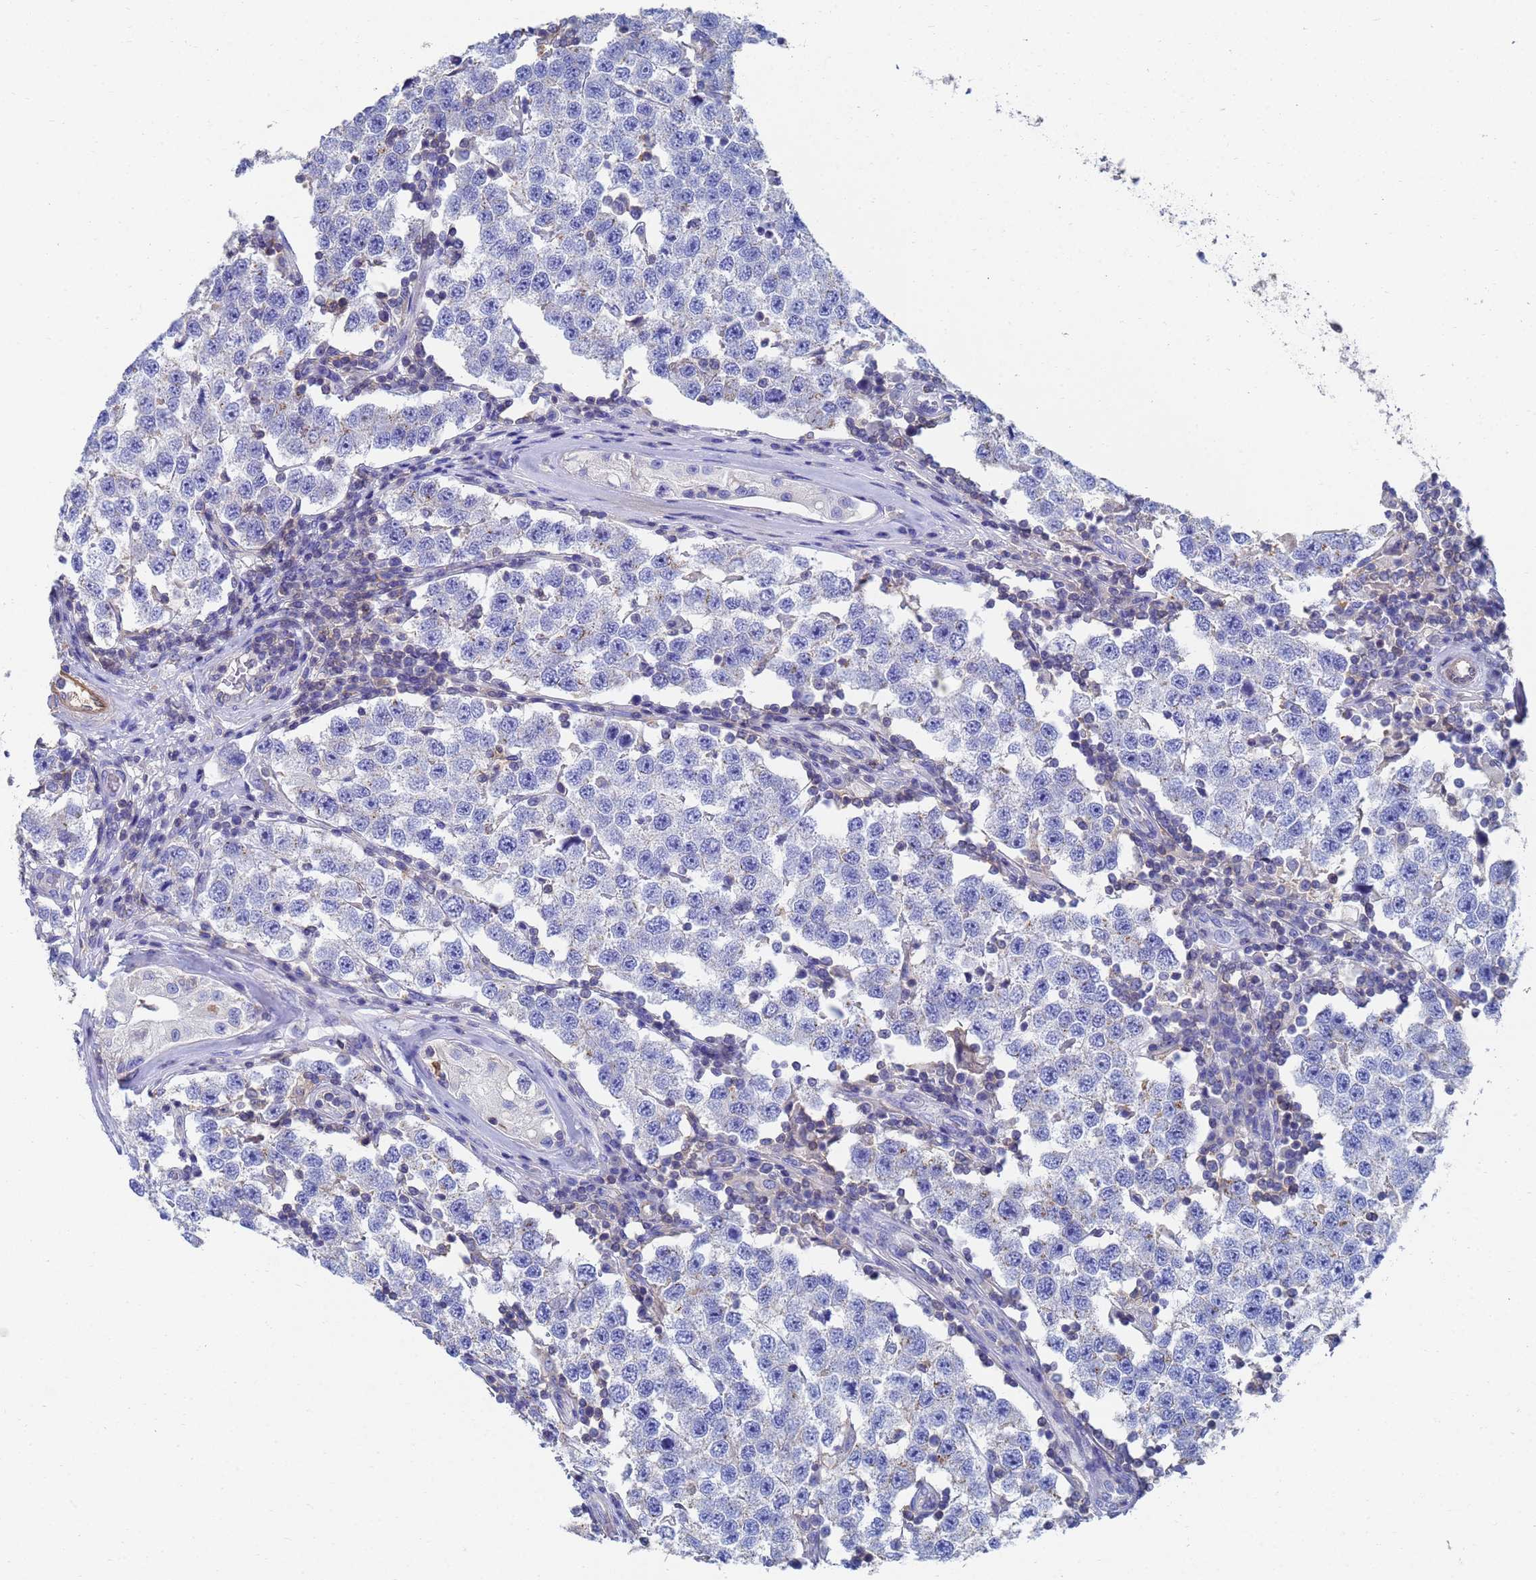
{"staining": {"intensity": "negative", "quantity": "none", "location": "none"}, "tissue": "testis cancer", "cell_type": "Tumor cells", "image_type": "cancer", "snomed": [{"axis": "morphology", "description": "Seminoma, NOS"}, {"axis": "topography", "description": "Testis"}], "caption": "Tumor cells show no significant expression in testis cancer.", "gene": "GCHFR", "patient": {"sex": "male", "age": 34}}